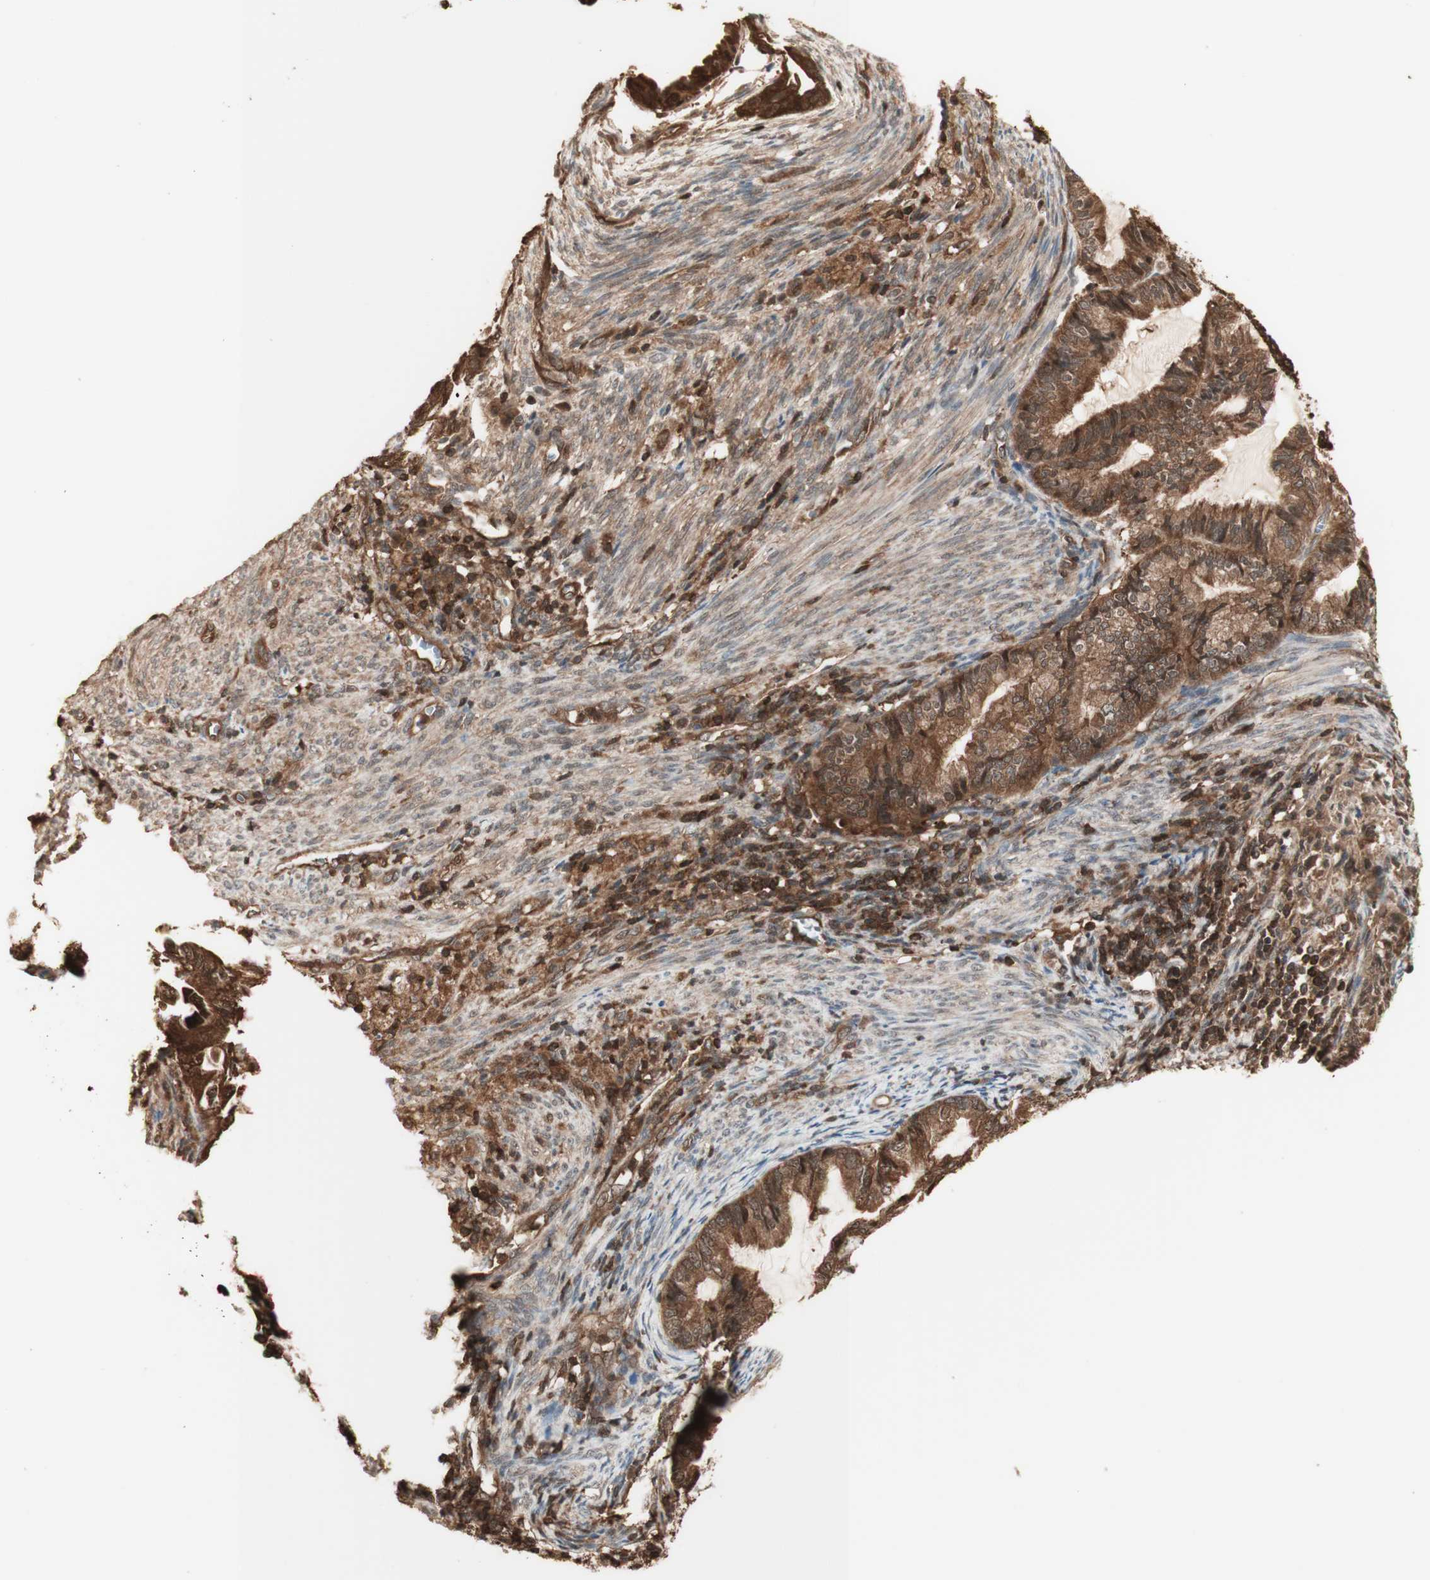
{"staining": {"intensity": "moderate", "quantity": ">75%", "location": "cytoplasmic/membranous,nuclear"}, "tissue": "cervical cancer", "cell_type": "Tumor cells", "image_type": "cancer", "snomed": [{"axis": "morphology", "description": "Normal tissue, NOS"}, {"axis": "morphology", "description": "Adenocarcinoma, NOS"}, {"axis": "topography", "description": "Cervix"}, {"axis": "topography", "description": "Endometrium"}], "caption": "Immunohistochemical staining of human cervical cancer shows moderate cytoplasmic/membranous and nuclear protein positivity in approximately >75% of tumor cells.", "gene": "YWHAB", "patient": {"sex": "female", "age": 86}}